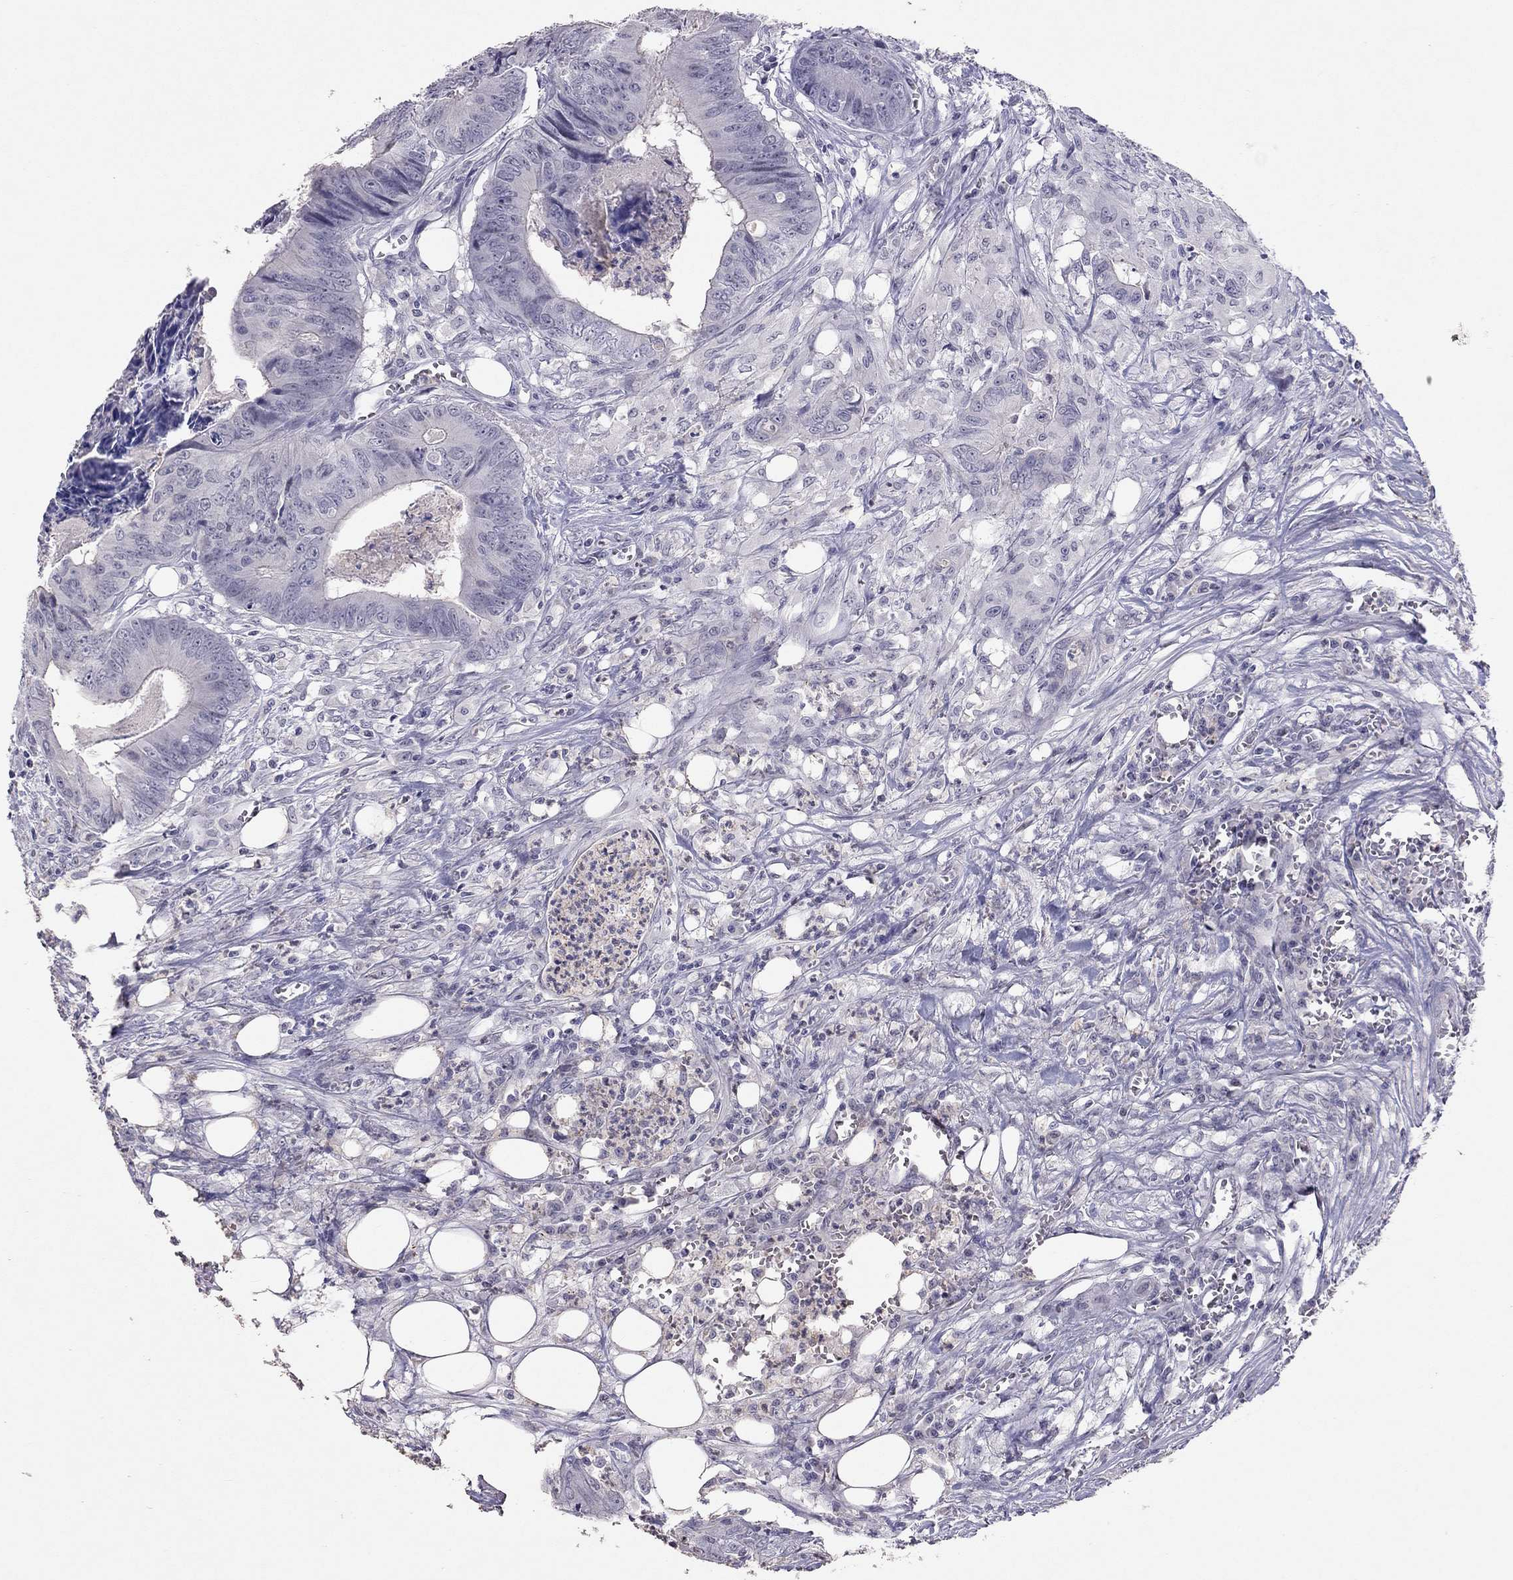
{"staining": {"intensity": "negative", "quantity": "none", "location": "none"}, "tissue": "colorectal cancer", "cell_type": "Tumor cells", "image_type": "cancer", "snomed": [{"axis": "morphology", "description": "Adenocarcinoma, NOS"}, {"axis": "topography", "description": "Colon"}], "caption": "Protein analysis of colorectal cancer (adenocarcinoma) shows no significant positivity in tumor cells.", "gene": "JHY", "patient": {"sex": "male", "age": 84}}